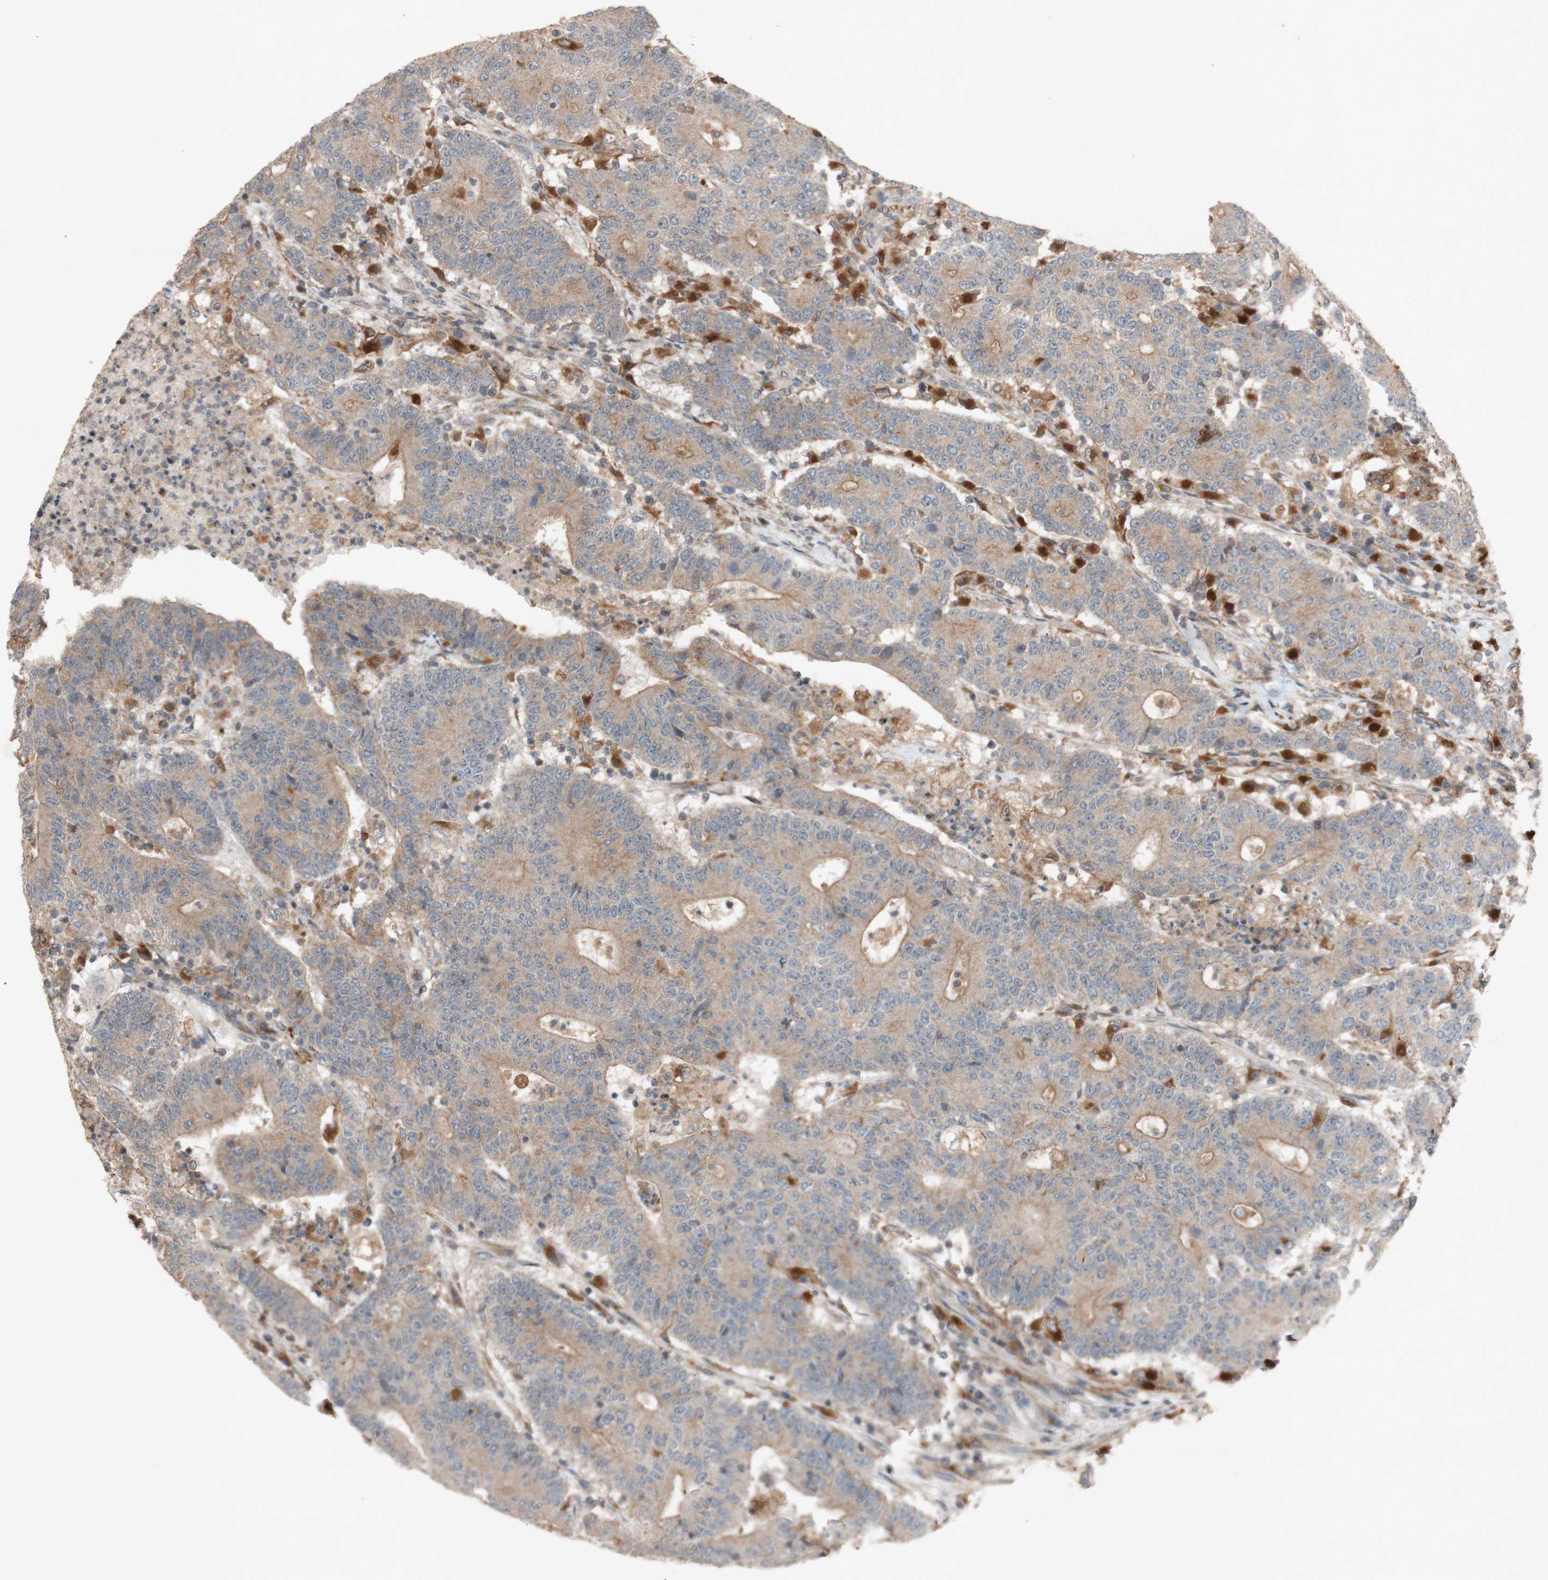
{"staining": {"intensity": "weak", "quantity": ">75%", "location": "cytoplasmic/membranous"}, "tissue": "colorectal cancer", "cell_type": "Tumor cells", "image_type": "cancer", "snomed": [{"axis": "morphology", "description": "Normal tissue, NOS"}, {"axis": "morphology", "description": "Adenocarcinoma, NOS"}, {"axis": "topography", "description": "Colon"}], "caption": "Weak cytoplasmic/membranous protein expression is present in approximately >75% of tumor cells in colorectal adenocarcinoma.", "gene": "ATP6V1F", "patient": {"sex": "female", "age": 75}}